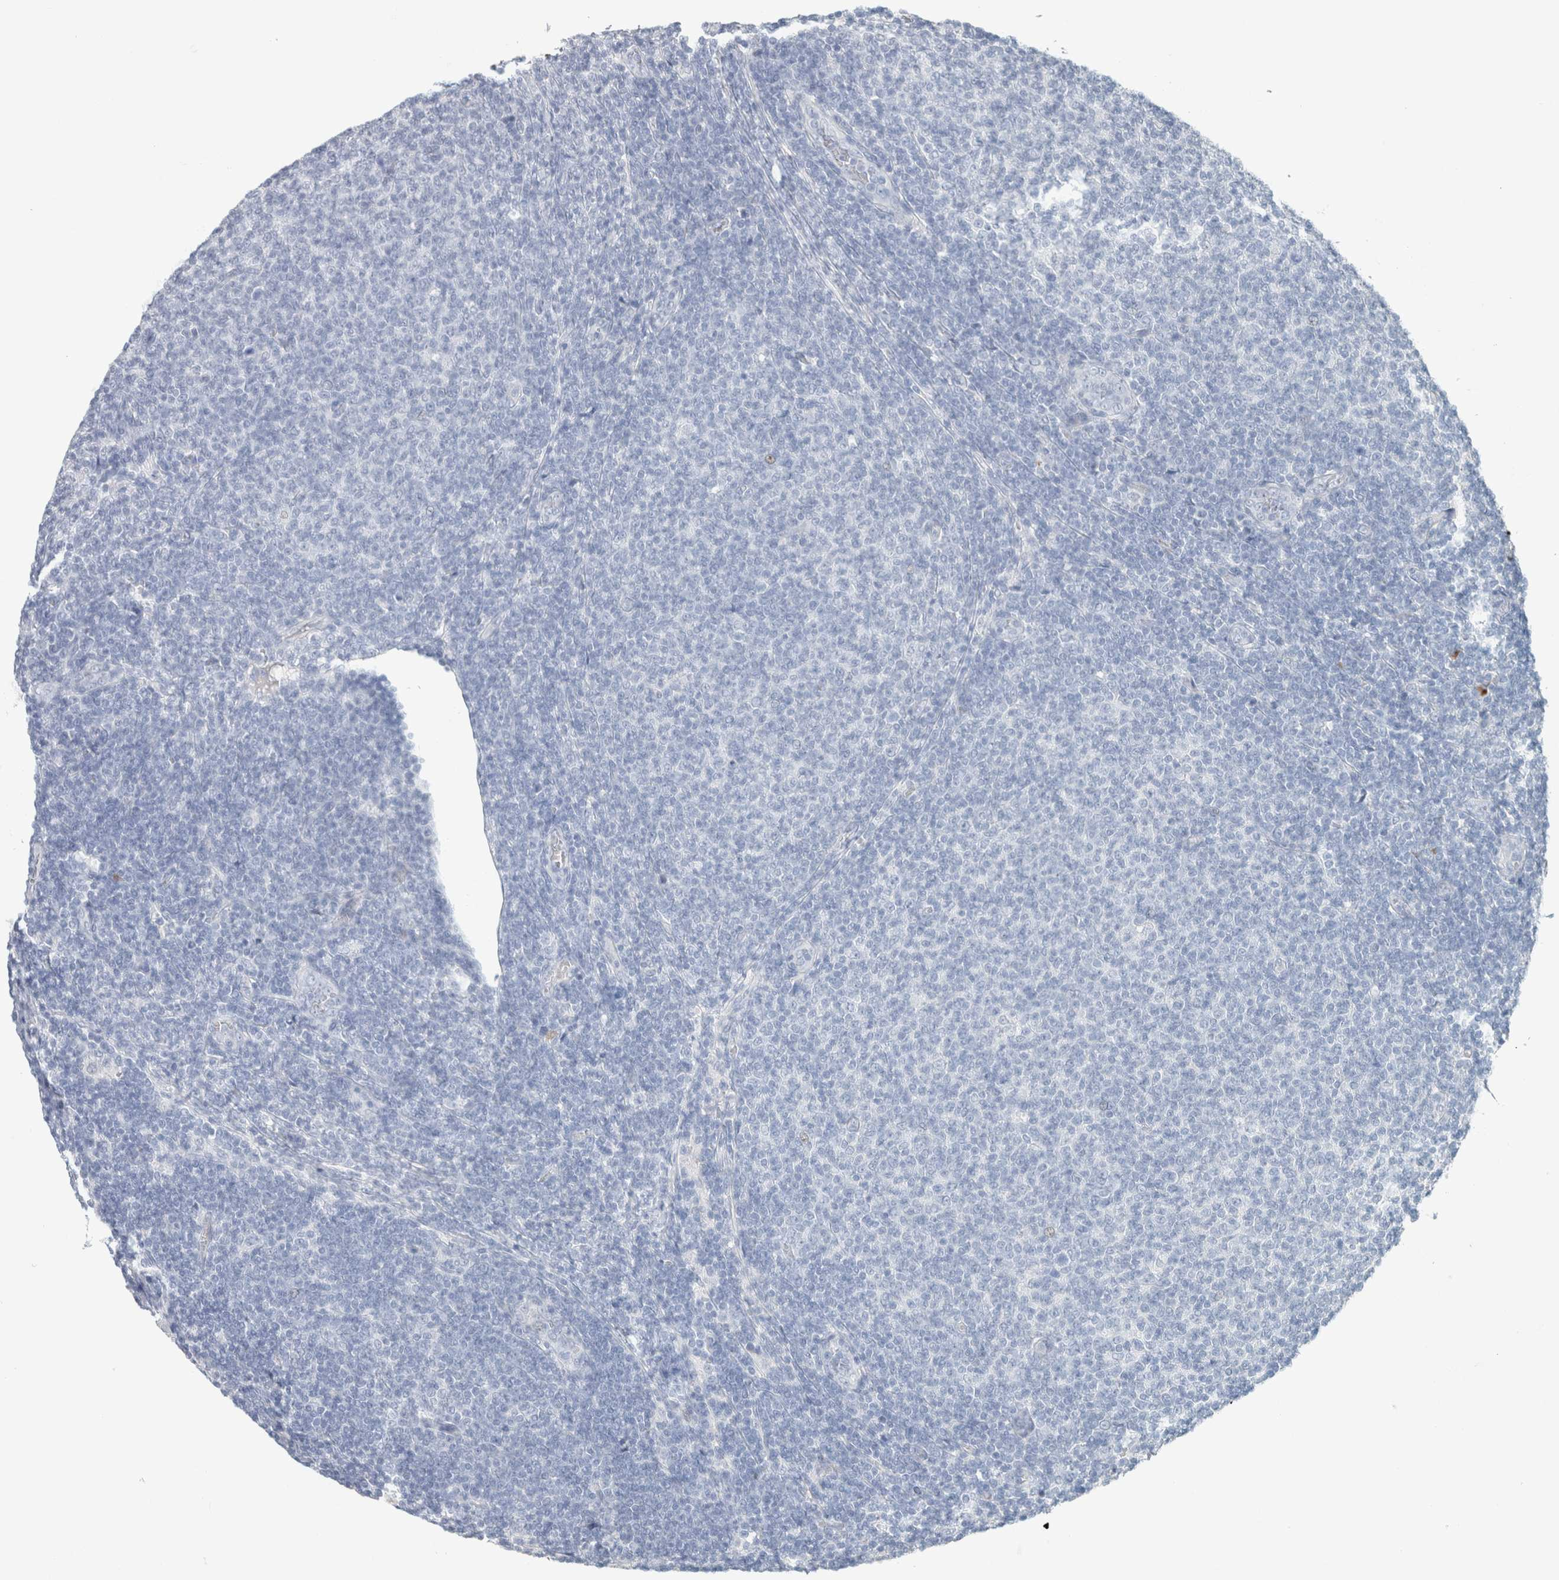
{"staining": {"intensity": "negative", "quantity": "none", "location": "none"}, "tissue": "lymphoma", "cell_type": "Tumor cells", "image_type": "cancer", "snomed": [{"axis": "morphology", "description": "Malignant lymphoma, non-Hodgkin's type, Low grade"}, {"axis": "topography", "description": "Lymph node"}], "caption": "High power microscopy photomicrograph of an immunohistochemistry photomicrograph of lymphoma, revealing no significant staining in tumor cells.", "gene": "IL6", "patient": {"sex": "male", "age": 66}}